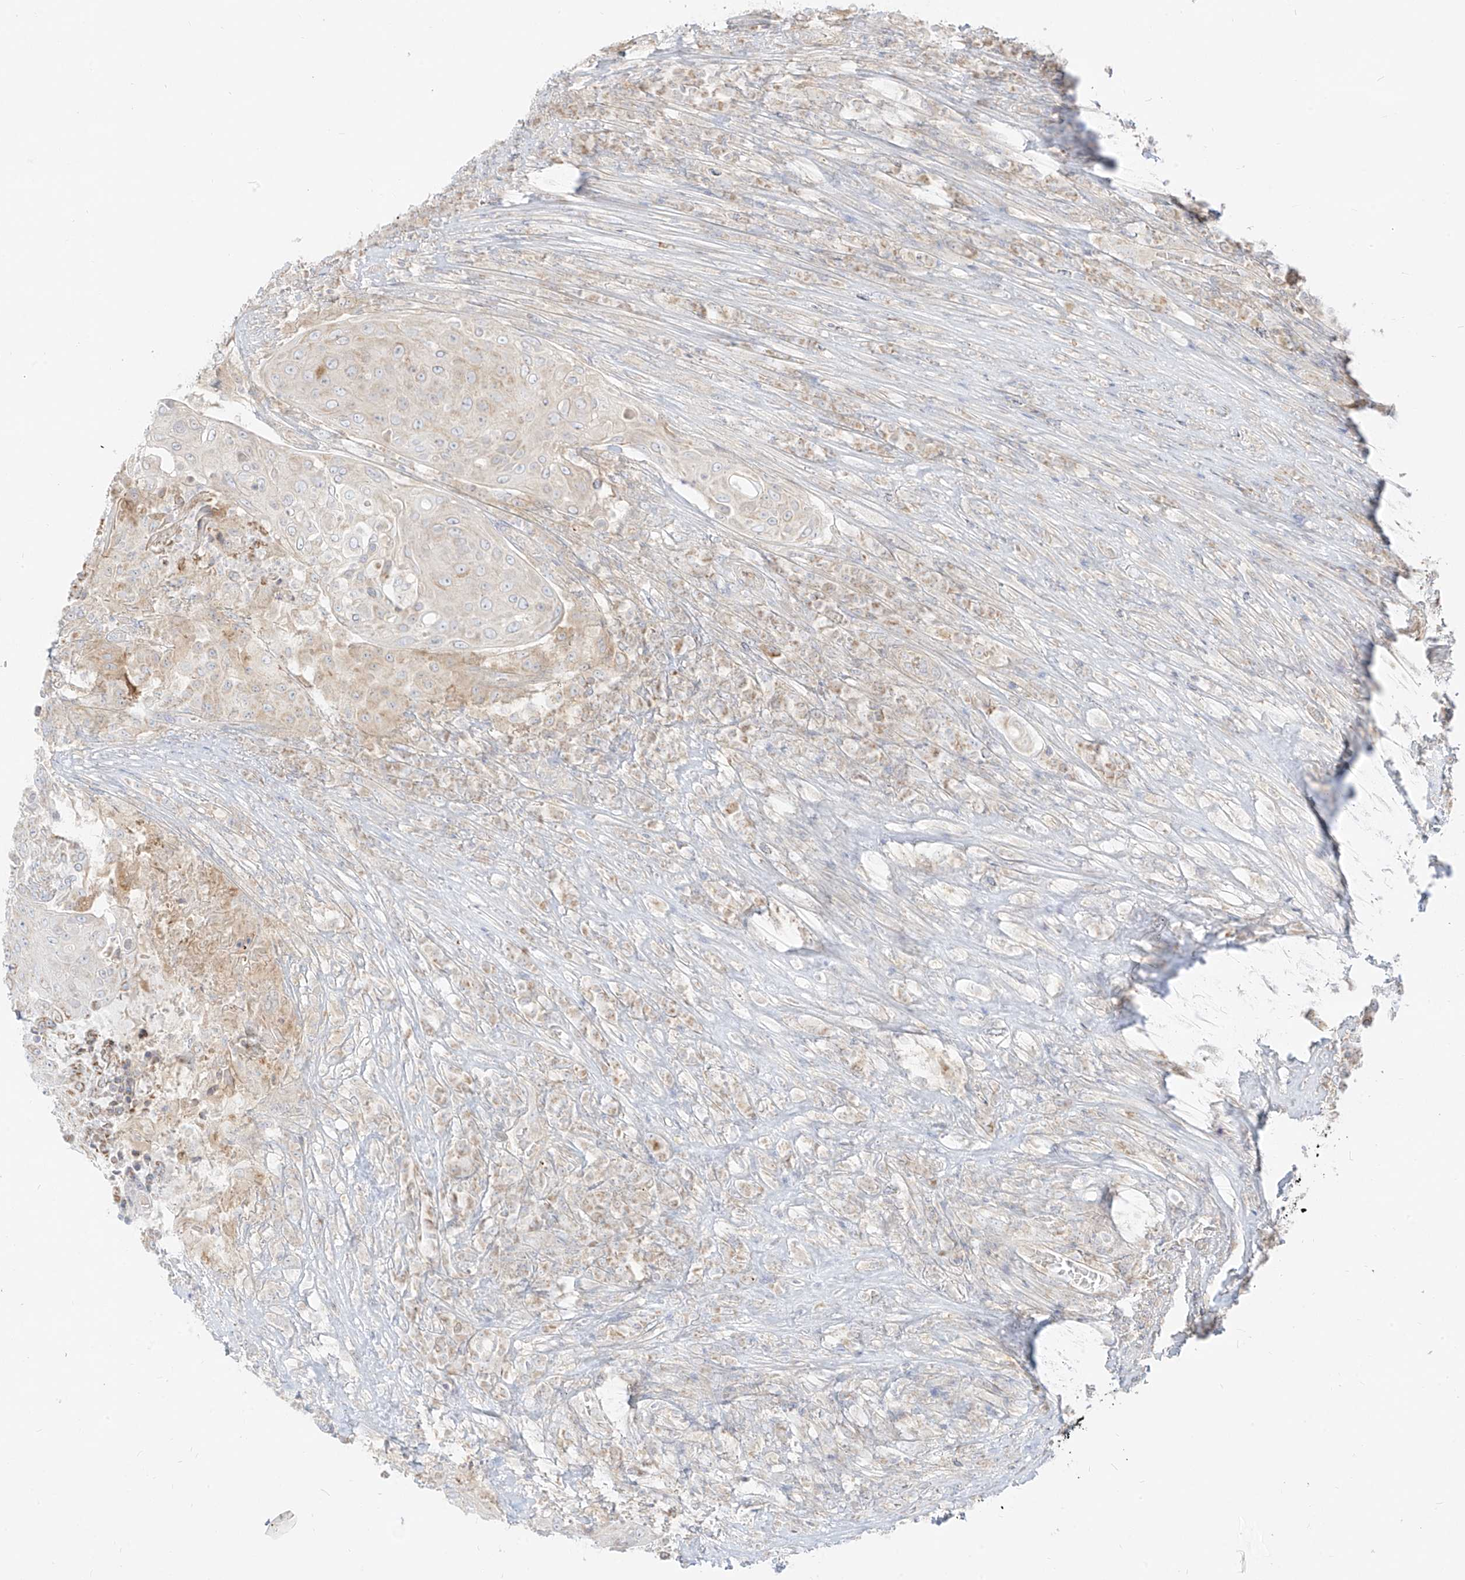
{"staining": {"intensity": "weak", "quantity": "25%-75%", "location": "cytoplasmic/membranous"}, "tissue": "urothelial cancer", "cell_type": "Tumor cells", "image_type": "cancer", "snomed": [{"axis": "morphology", "description": "Urothelial carcinoma, High grade"}, {"axis": "topography", "description": "Urinary bladder"}], "caption": "There is low levels of weak cytoplasmic/membranous expression in tumor cells of urothelial carcinoma (high-grade), as demonstrated by immunohistochemical staining (brown color).", "gene": "ZIM3", "patient": {"sex": "female", "age": 63}}